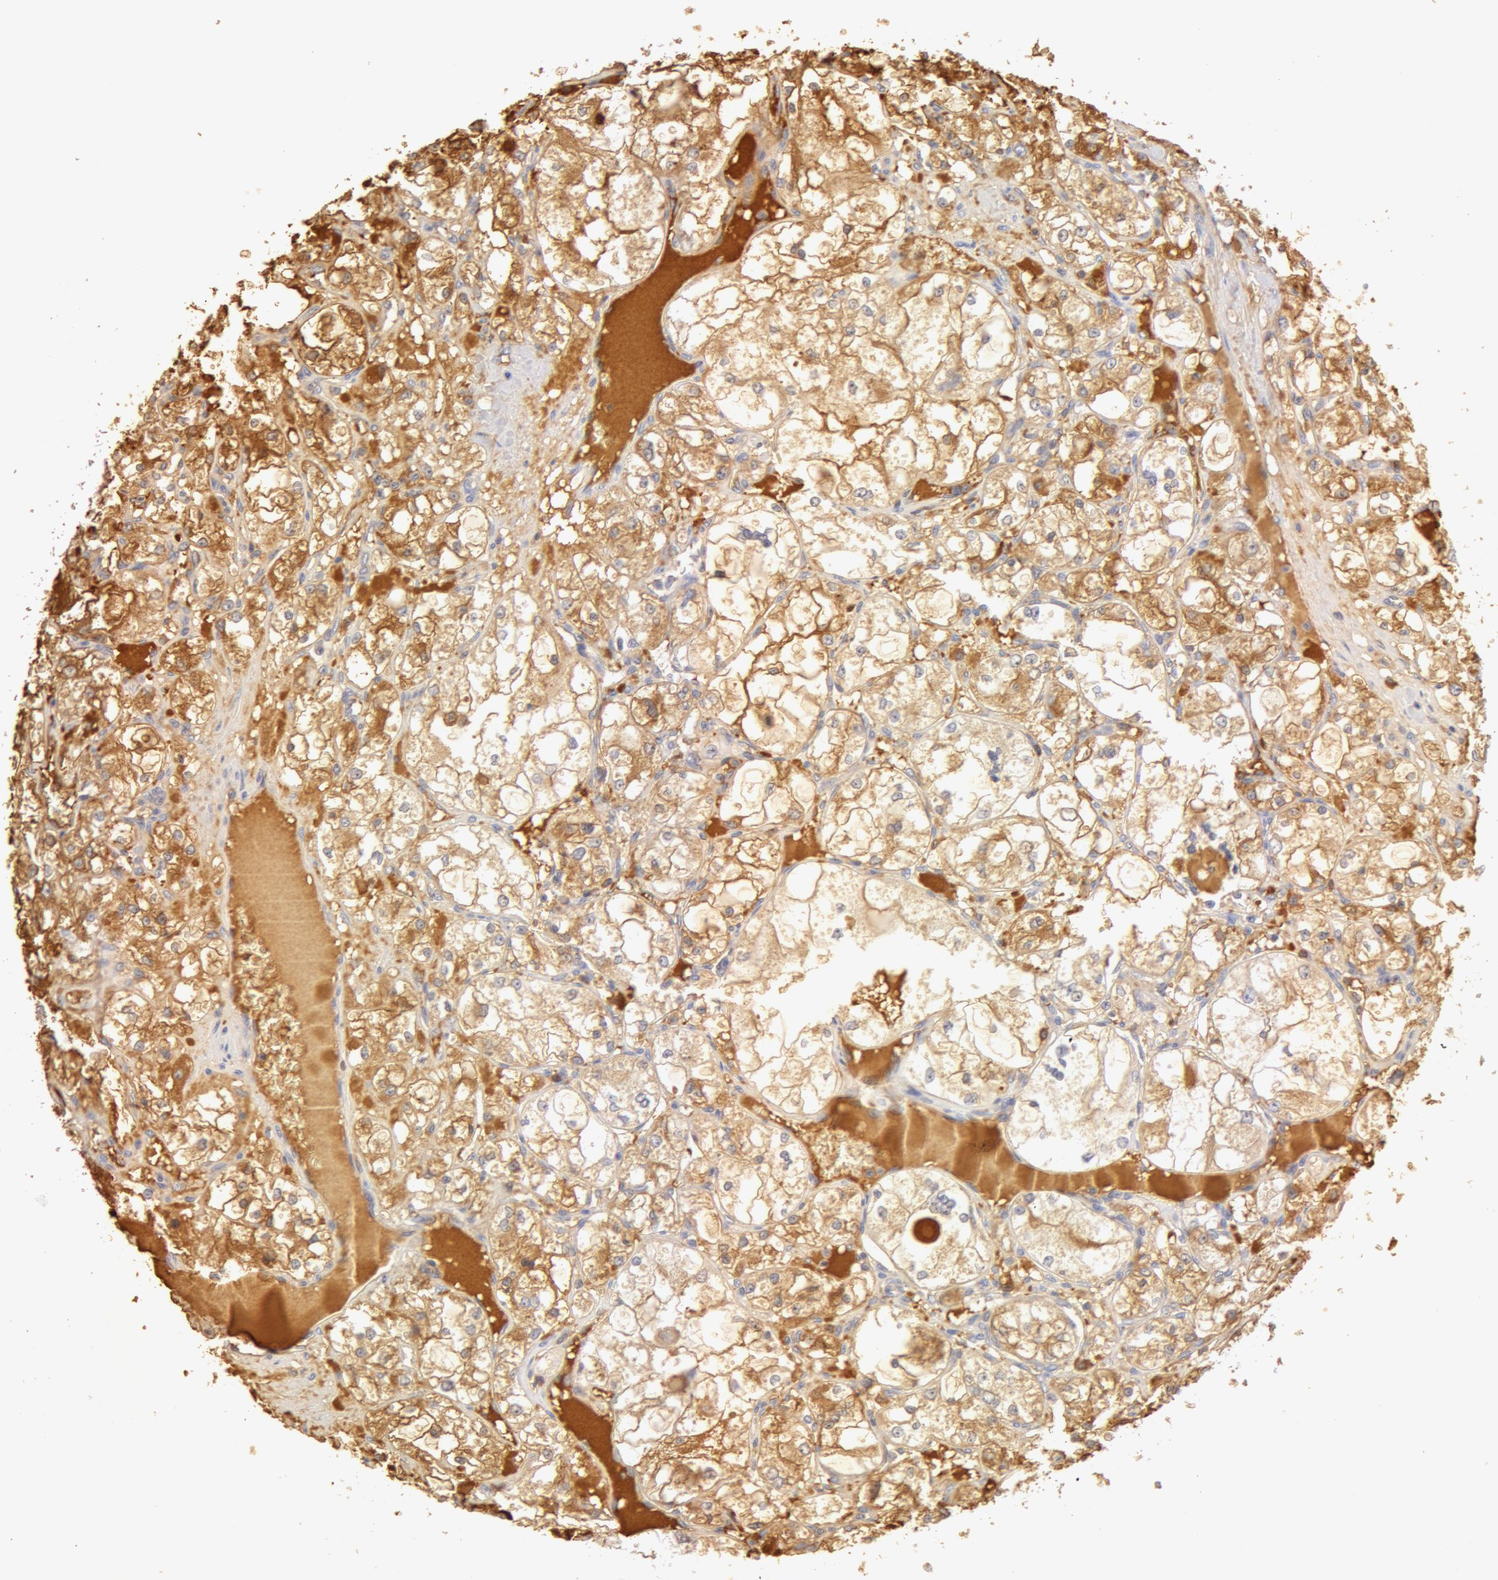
{"staining": {"intensity": "moderate", "quantity": ">75%", "location": "cytoplasmic/membranous"}, "tissue": "renal cancer", "cell_type": "Tumor cells", "image_type": "cancer", "snomed": [{"axis": "morphology", "description": "Adenocarcinoma, NOS"}, {"axis": "topography", "description": "Kidney"}], "caption": "Protein expression analysis of adenocarcinoma (renal) exhibits moderate cytoplasmic/membranous staining in approximately >75% of tumor cells.", "gene": "TF", "patient": {"sex": "male", "age": 61}}